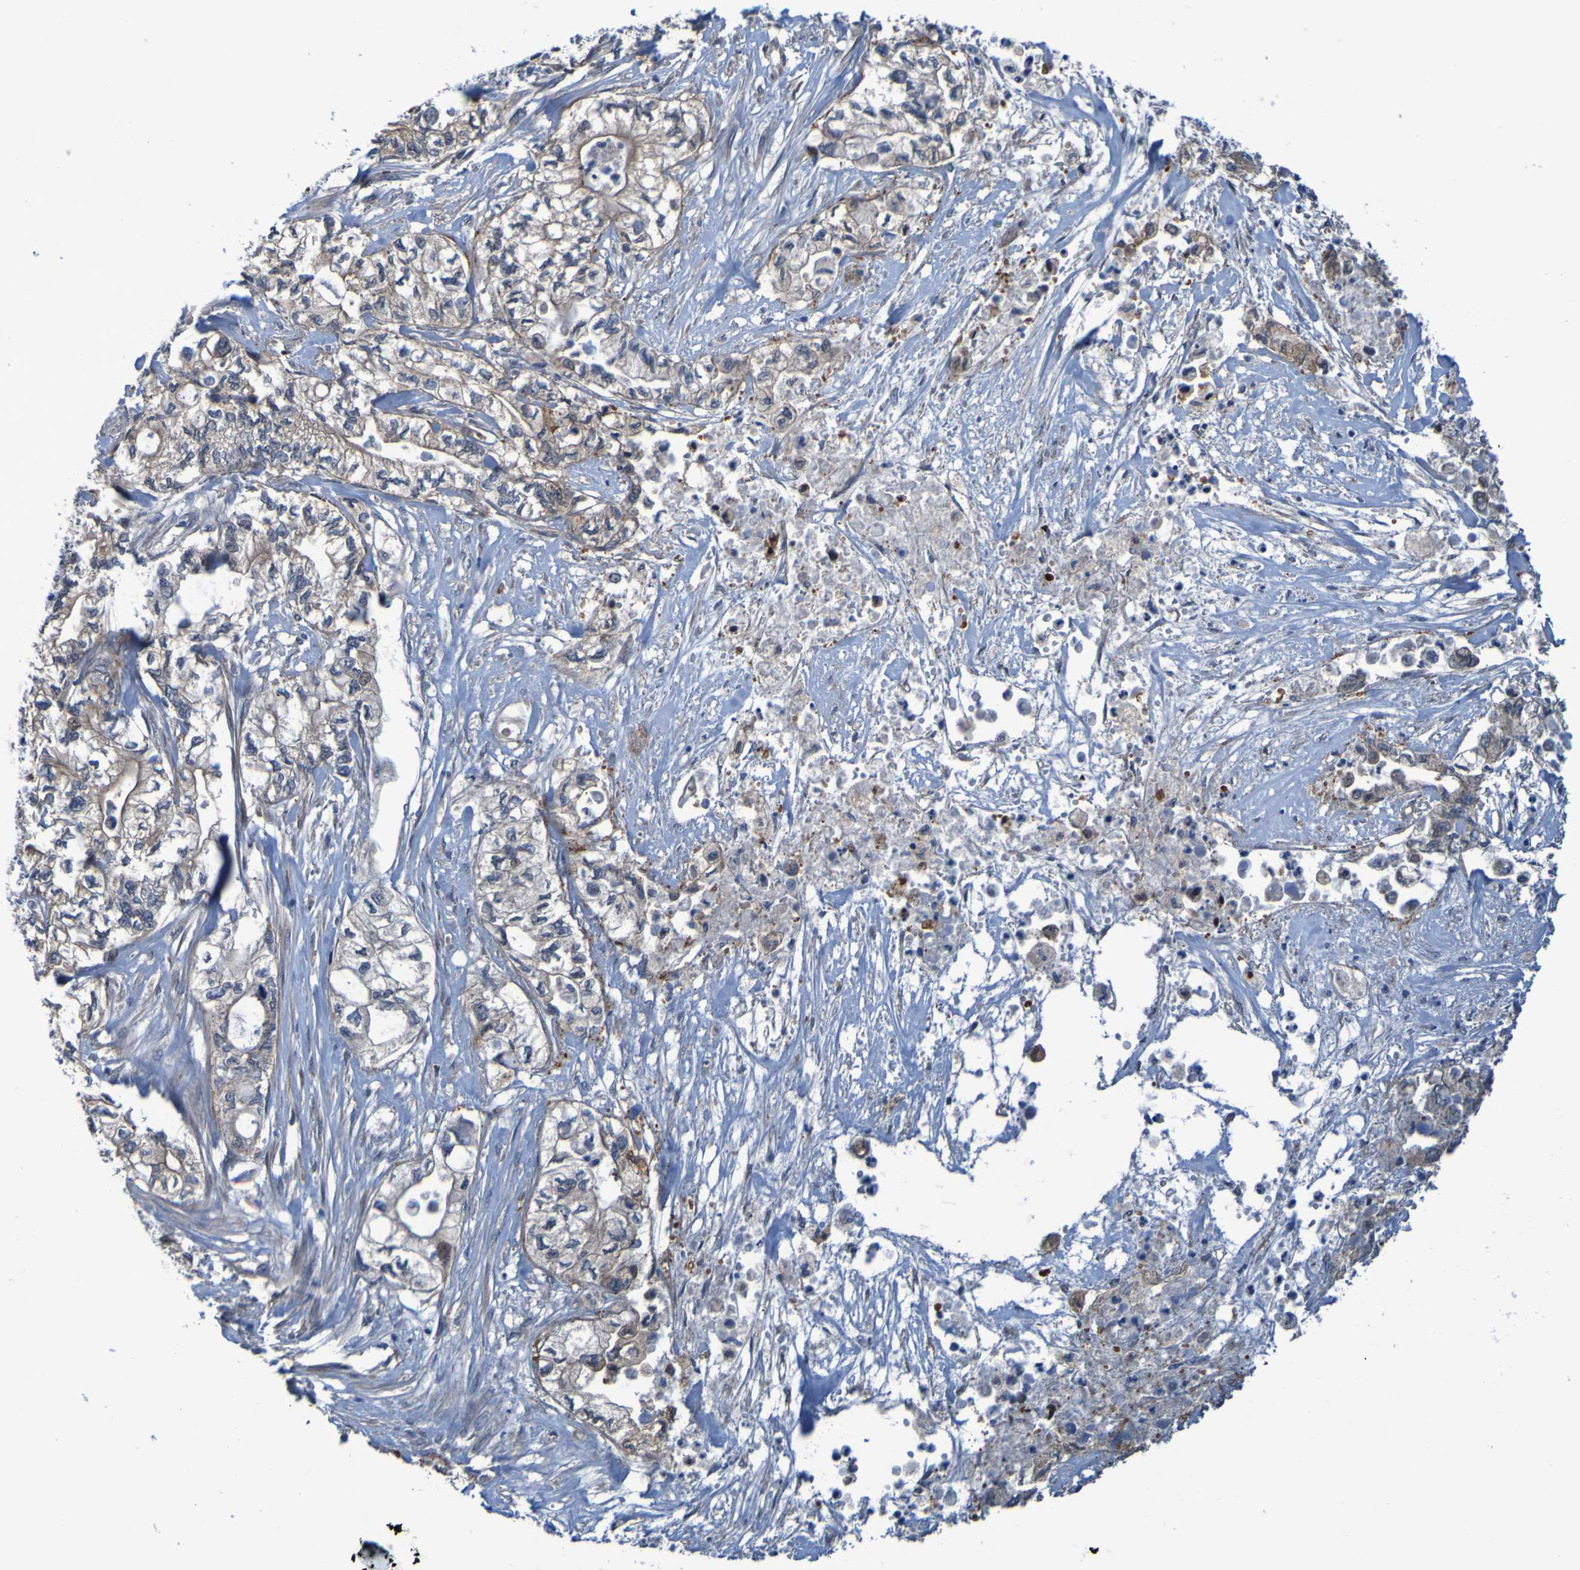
{"staining": {"intensity": "weak", "quantity": "25%-75%", "location": "cytoplasmic/membranous"}, "tissue": "pancreatic cancer", "cell_type": "Tumor cells", "image_type": "cancer", "snomed": [{"axis": "morphology", "description": "Adenocarcinoma, NOS"}, {"axis": "topography", "description": "Pancreas"}], "caption": "Protein staining of adenocarcinoma (pancreatic) tissue demonstrates weak cytoplasmic/membranous expression in approximately 25%-75% of tumor cells. The staining was performed using DAB to visualize the protein expression in brown, while the nuclei were stained in blue with hematoxylin (Magnification: 20x).", "gene": "NPRL3", "patient": {"sex": "male", "age": 79}}